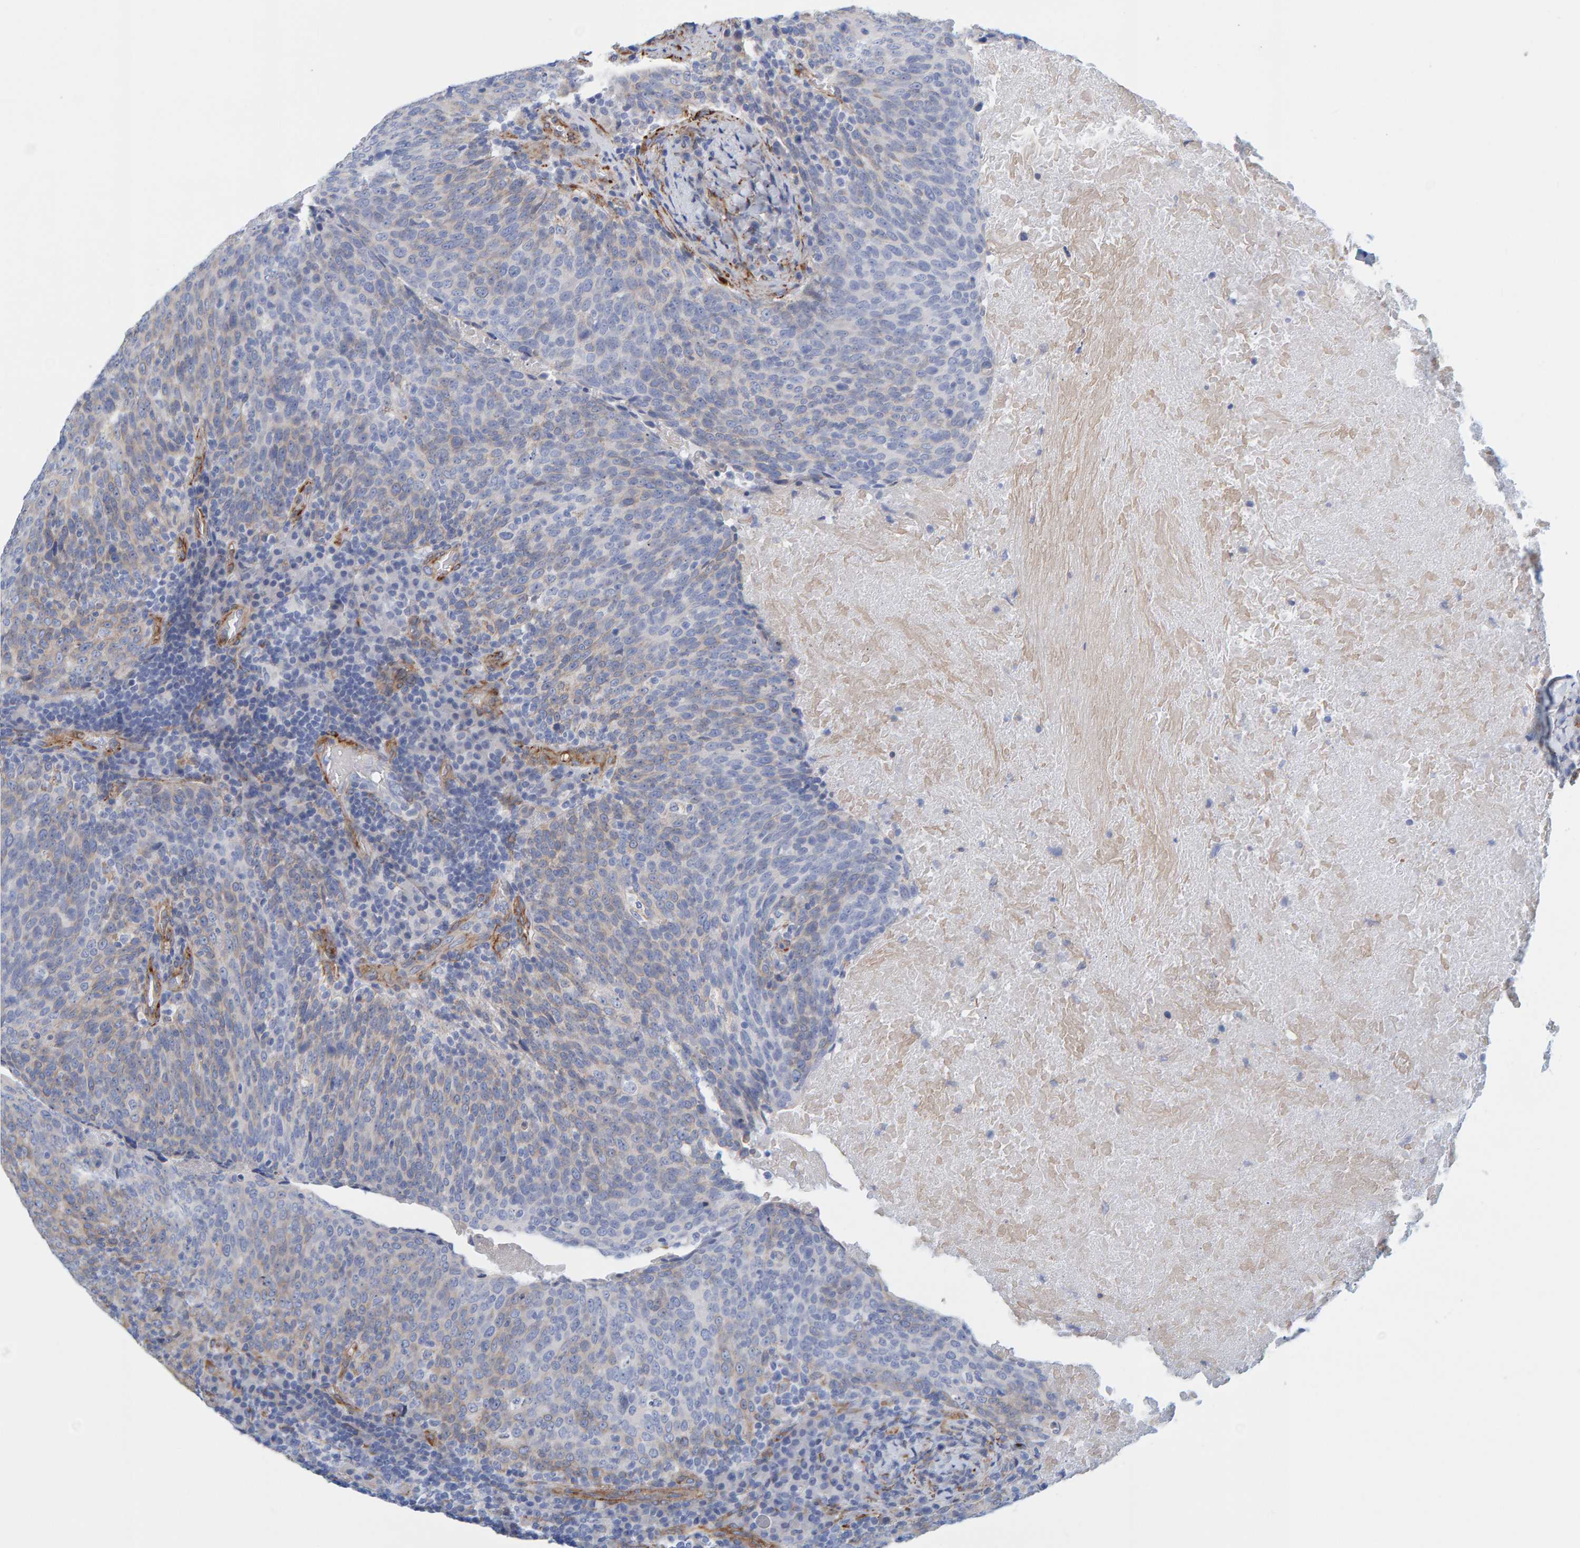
{"staining": {"intensity": "weak", "quantity": "<25%", "location": "cytoplasmic/membranous"}, "tissue": "head and neck cancer", "cell_type": "Tumor cells", "image_type": "cancer", "snomed": [{"axis": "morphology", "description": "Squamous cell carcinoma, NOS"}, {"axis": "morphology", "description": "Squamous cell carcinoma, metastatic, NOS"}, {"axis": "topography", "description": "Lymph node"}, {"axis": "topography", "description": "Head-Neck"}], "caption": "An immunohistochemistry (IHC) image of head and neck cancer is shown. There is no staining in tumor cells of head and neck cancer.", "gene": "MAP1B", "patient": {"sex": "male", "age": 62}}